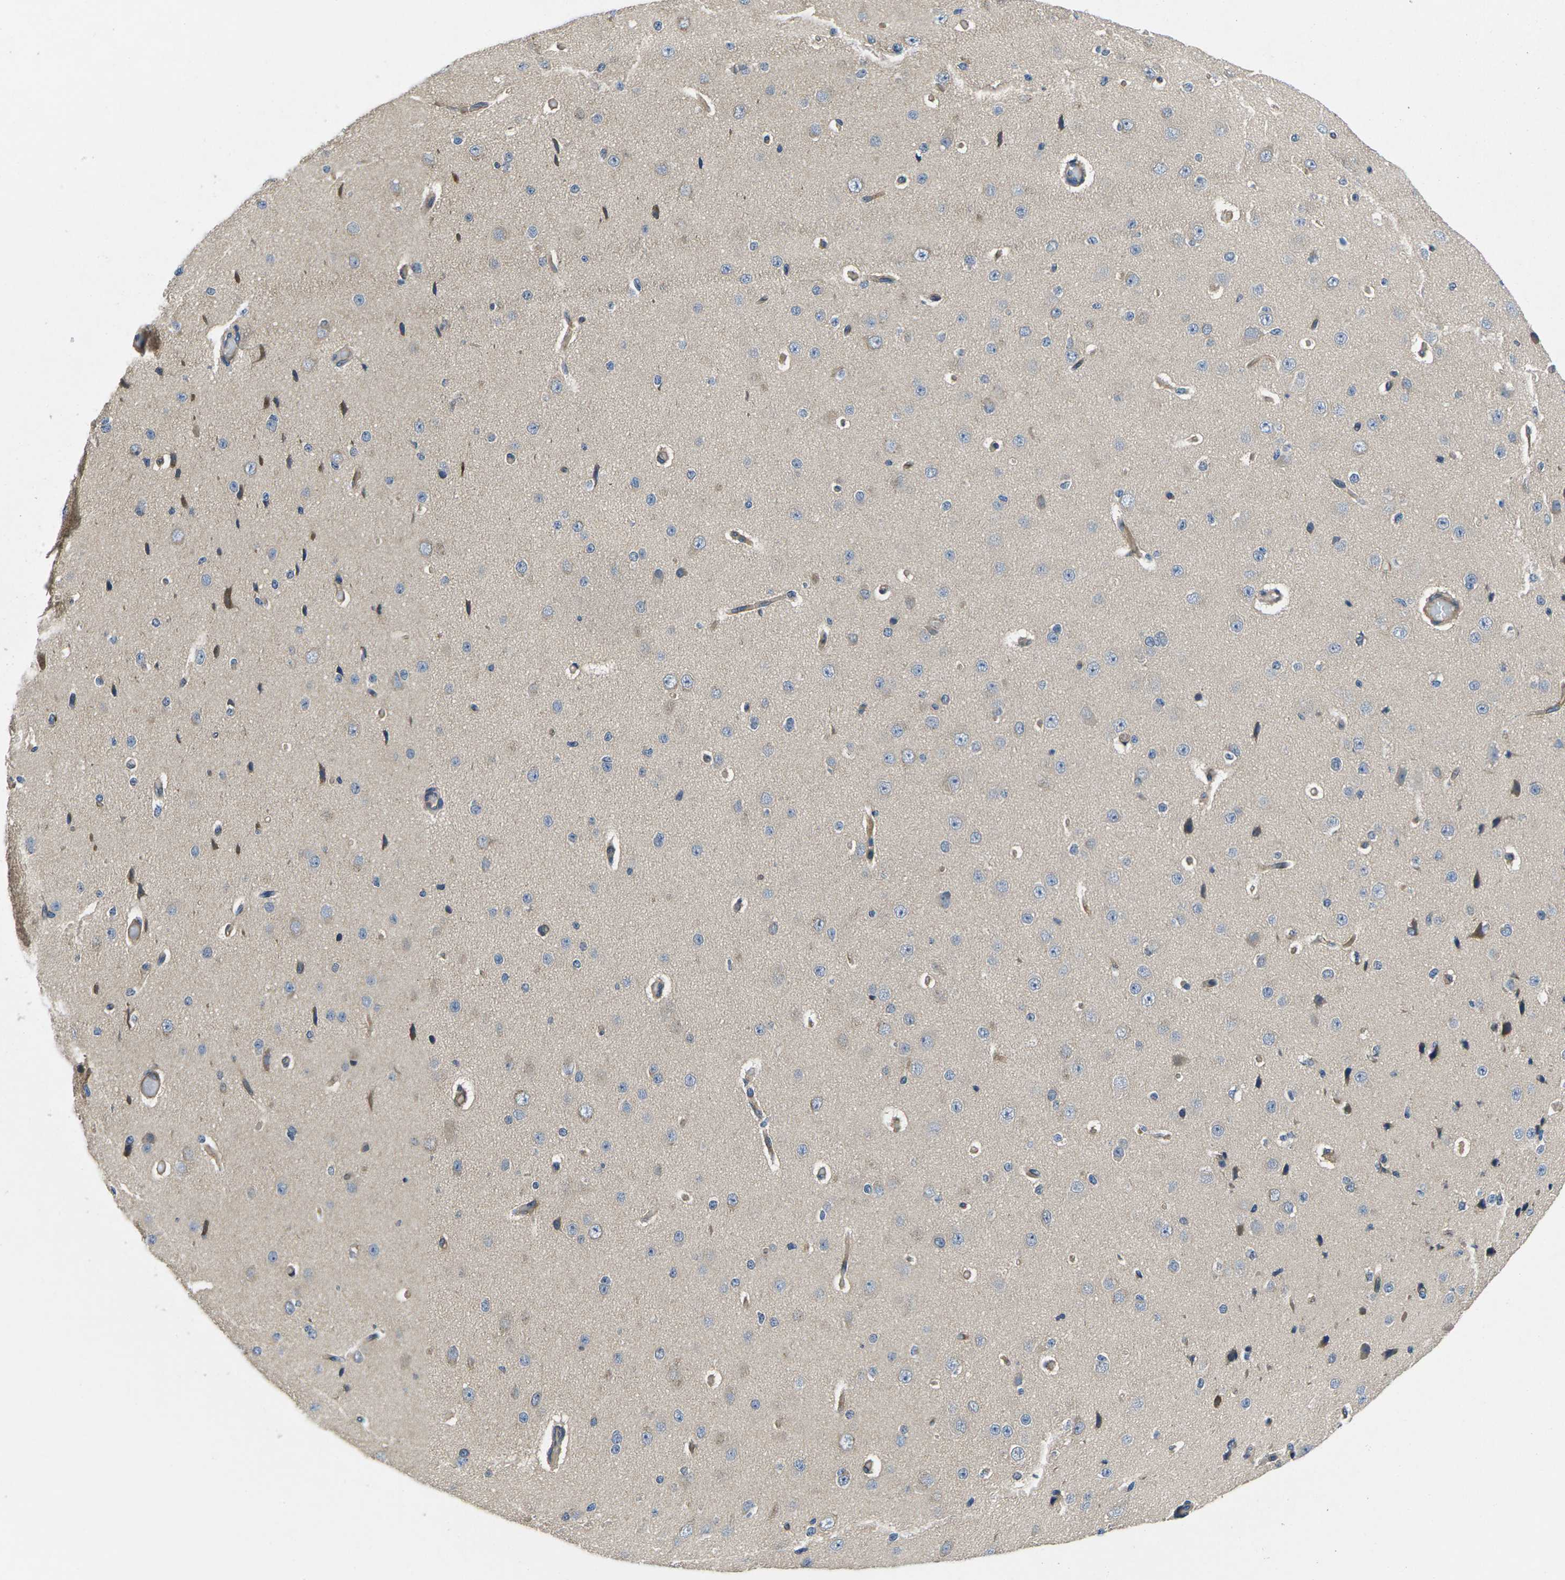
{"staining": {"intensity": "weak", "quantity": "25%-75%", "location": "cytoplasmic/membranous"}, "tissue": "cerebral cortex", "cell_type": "Endothelial cells", "image_type": "normal", "snomed": [{"axis": "morphology", "description": "Normal tissue, NOS"}, {"axis": "morphology", "description": "Developmental malformation"}, {"axis": "topography", "description": "Cerebral cortex"}], "caption": "Immunohistochemistry (IHC) micrograph of benign cerebral cortex: cerebral cortex stained using immunohistochemistry shows low levels of weak protein expression localized specifically in the cytoplasmic/membranous of endothelial cells, appearing as a cytoplasmic/membranous brown color.", "gene": "PLCE1", "patient": {"sex": "female", "age": 30}}